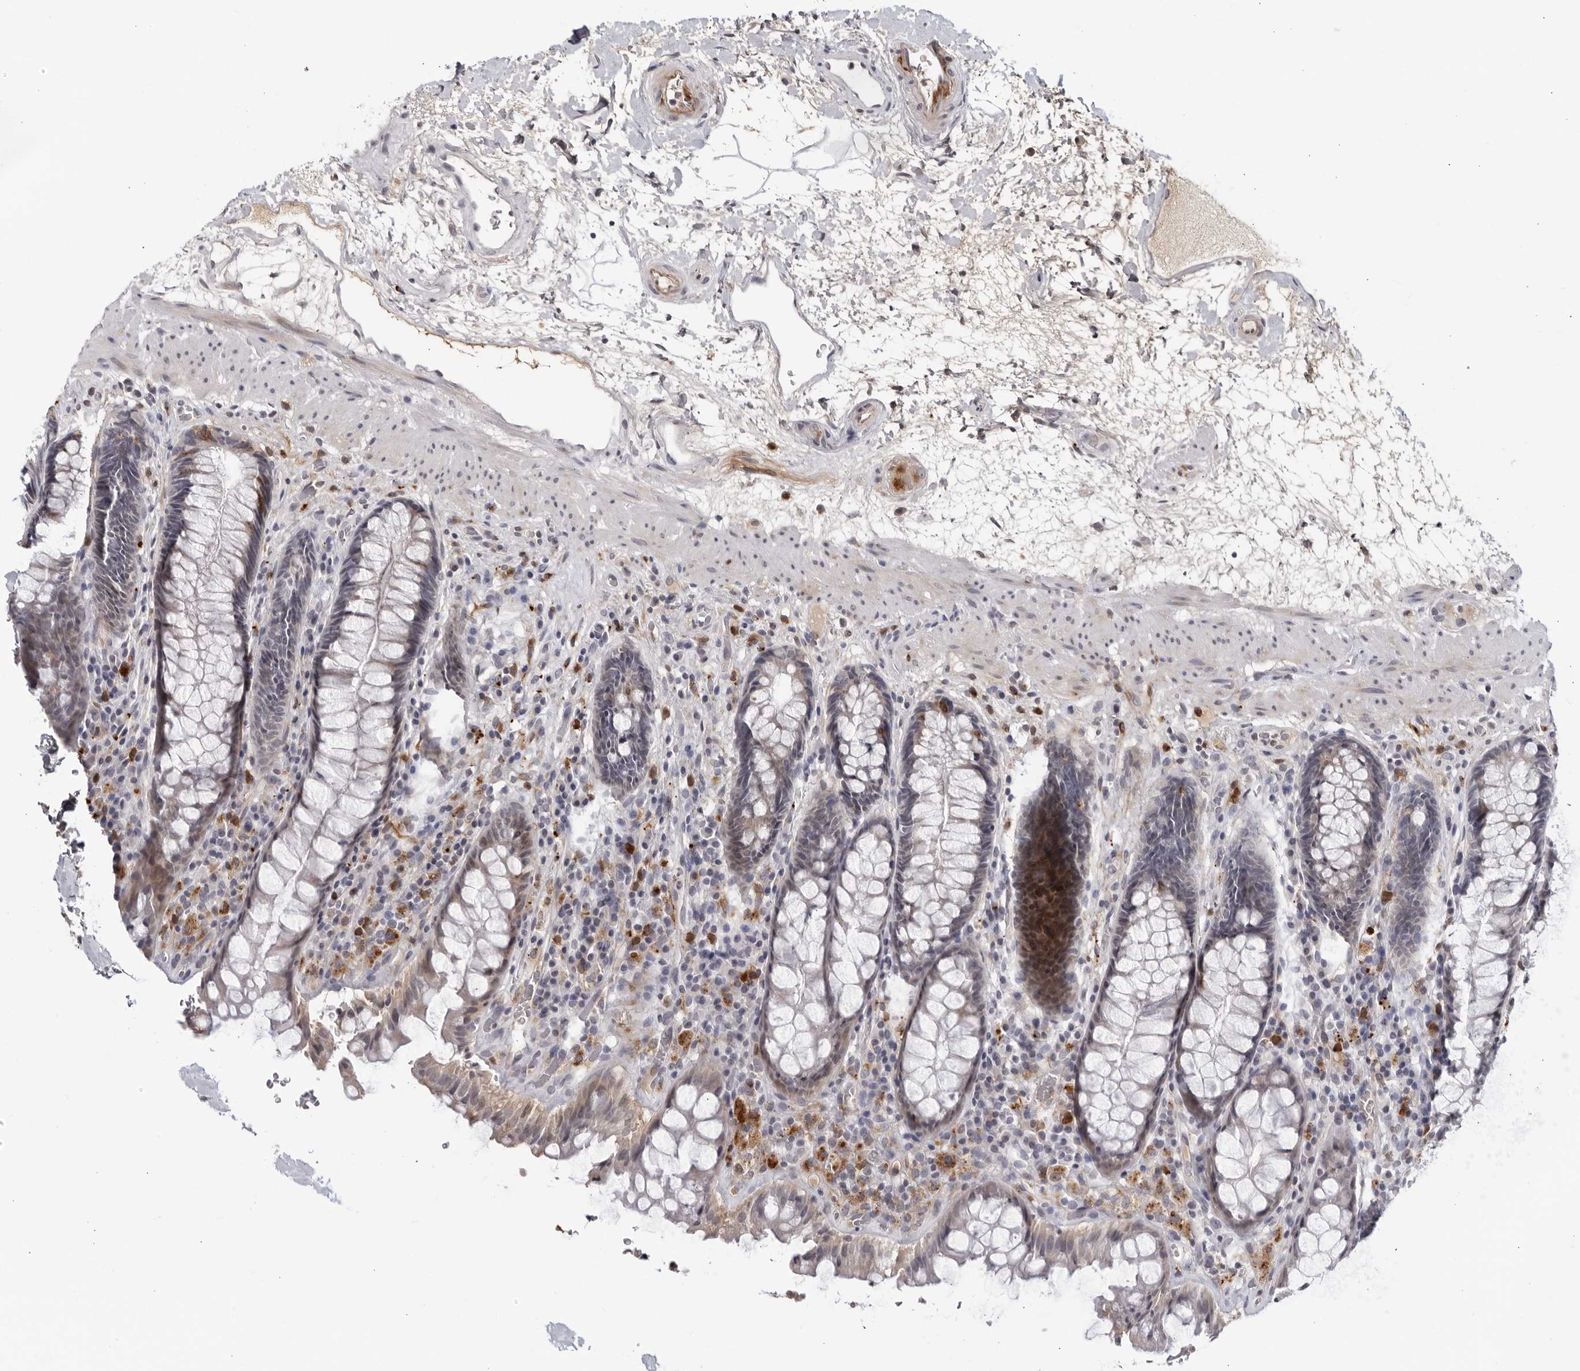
{"staining": {"intensity": "weak", "quantity": "25%-75%", "location": "cytoplasmic/membranous"}, "tissue": "rectum", "cell_type": "Glandular cells", "image_type": "normal", "snomed": [{"axis": "morphology", "description": "Normal tissue, NOS"}, {"axis": "topography", "description": "Rectum"}], "caption": "The histopathology image demonstrates immunohistochemical staining of benign rectum. There is weak cytoplasmic/membranous staining is identified in about 25%-75% of glandular cells. The protein of interest is stained brown, and the nuclei are stained in blue (DAB (3,3'-diaminobenzidine) IHC with brightfield microscopy, high magnification).", "gene": "STRADB", "patient": {"sex": "male", "age": 64}}